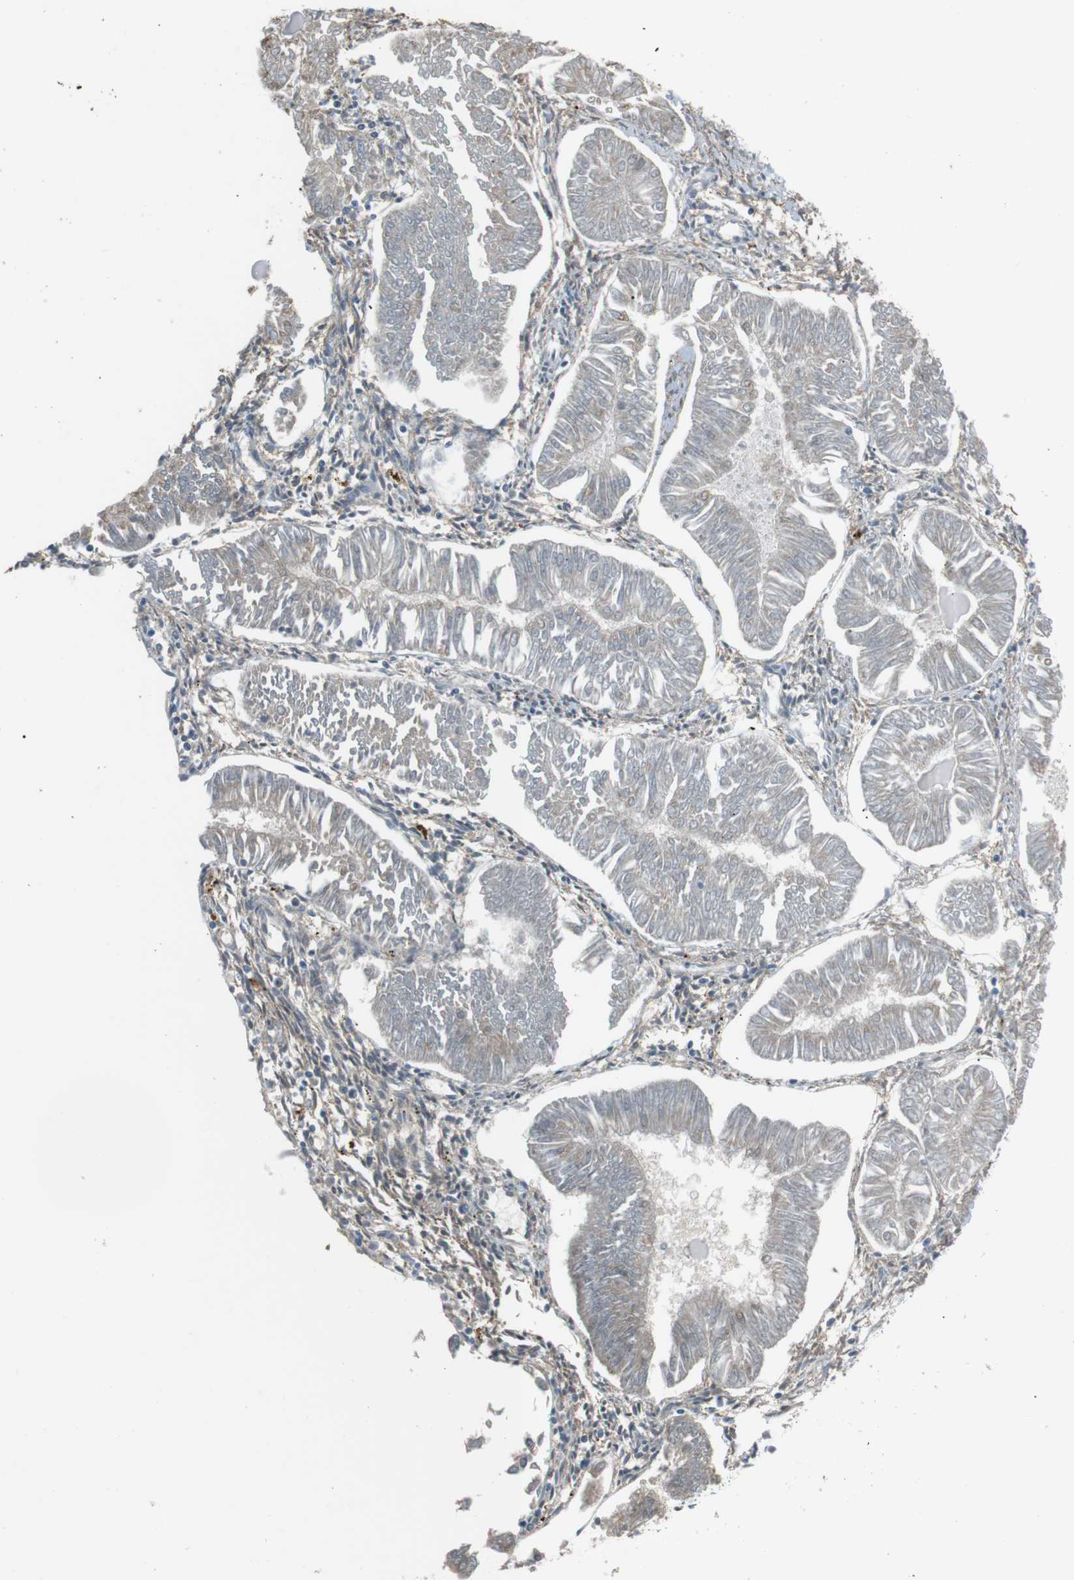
{"staining": {"intensity": "weak", "quantity": "<25%", "location": "cytoplasmic/membranous"}, "tissue": "endometrial cancer", "cell_type": "Tumor cells", "image_type": "cancer", "snomed": [{"axis": "morphology", "description": "Adenocarcinoma, NOS"}, {"axis": "topography", "description": "Endometrium"}], "caption": "Immunohistochemistry (IHC) image of human adenocarcinoma (endometrial) stained for a protein (brown), which reveals no expression in tumor cells.", "gene": "RTN3", "patient": {"sex": "female", "age": 53}}